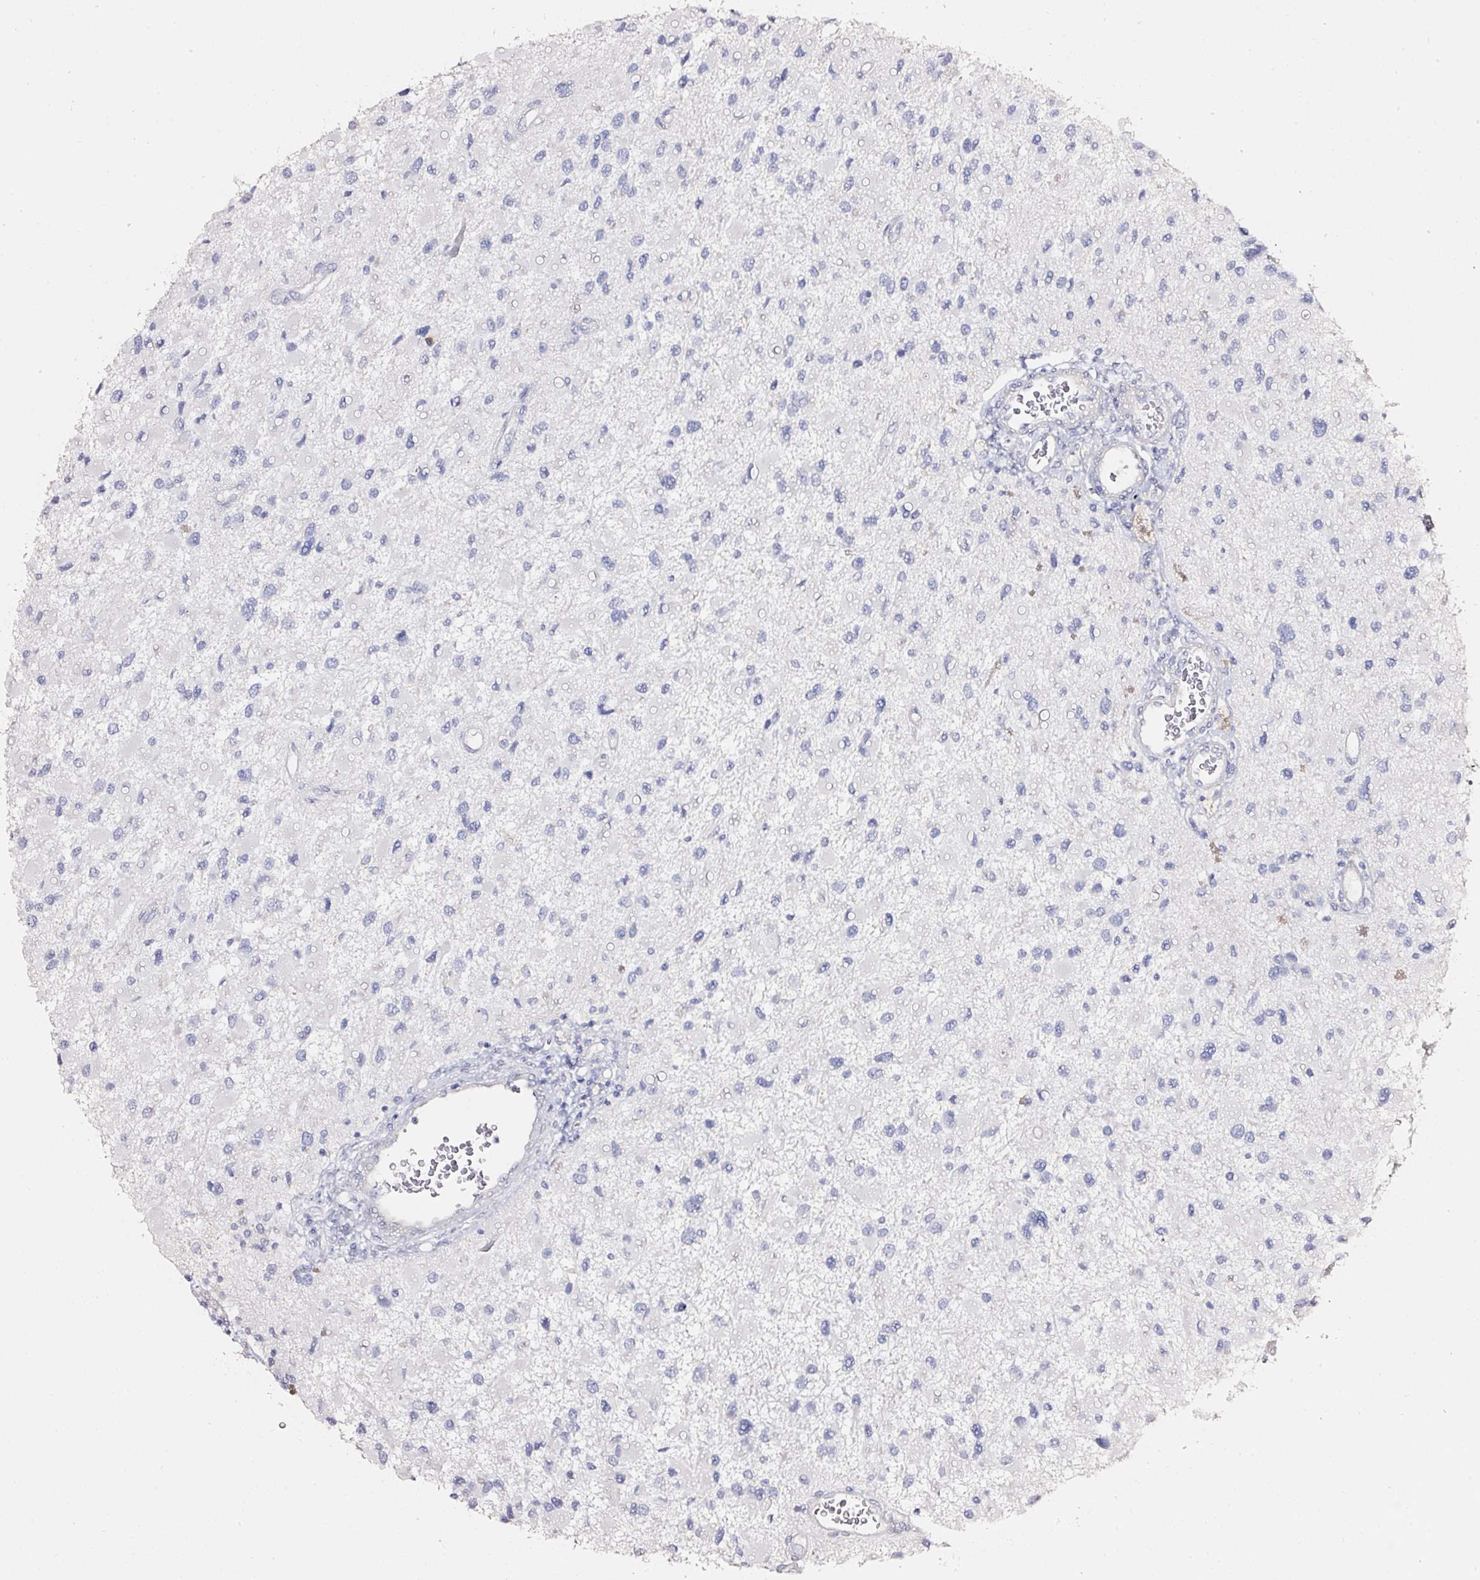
{"staining": {"intensity": "negative", "quantity": "none", "location": "none"}, "tissue": "glioma", "cell_type": "Tumor cells", "image_type": "cancer", "snomed": [{"axis": "morphology", "description": "Glioma, malignant, High grade"}, {"axis": "topography", "description": "Brain"}], "caption": "Immunohistochemistry (IHC) of malignant glioma (high-grade) exhibits no staining in tumor cells. (DAB immunohistochemistry with hematoxylin counter stain).", "gene": "PDXDC1", "patient": {"sex": "male", "age": 53}}